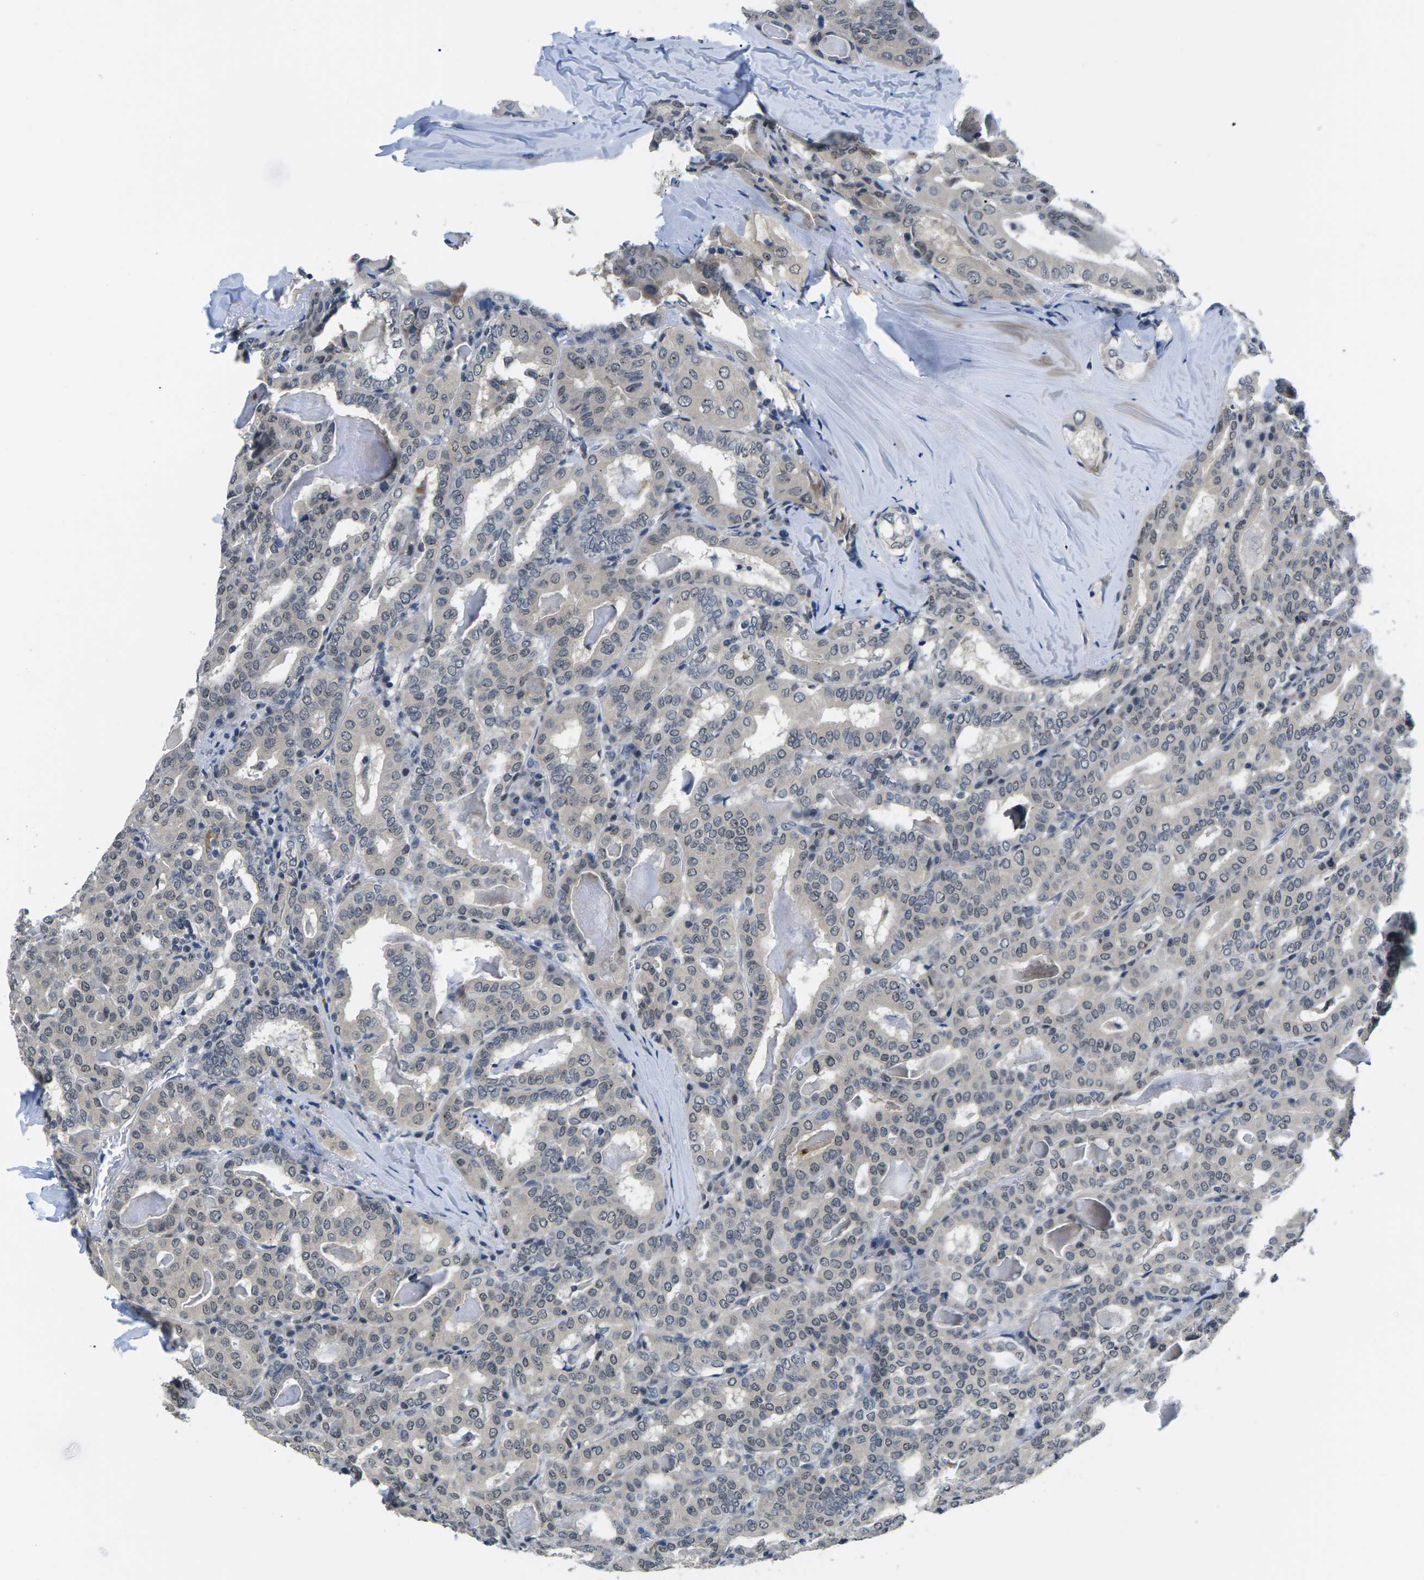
{"staining": {"intensity": "weak", "quantity": "<25%", "location": "nuclear"}, "tissue": "thyroid cancer", "cell_type": "Tumor cells", "image_type": "cancer", "snomed": [{"axis": "morphology", "description": "Papillary adenocarcinoma, NOS"}, {"axis": "topography", "description": "Thyroid gland"}], "caption": "Thyroid cancer stained for a protein using immunohistochemistry displays no staining tumor cells.", "gene": "NSRP1", "patient": {"sex": "female", "age": 42}}